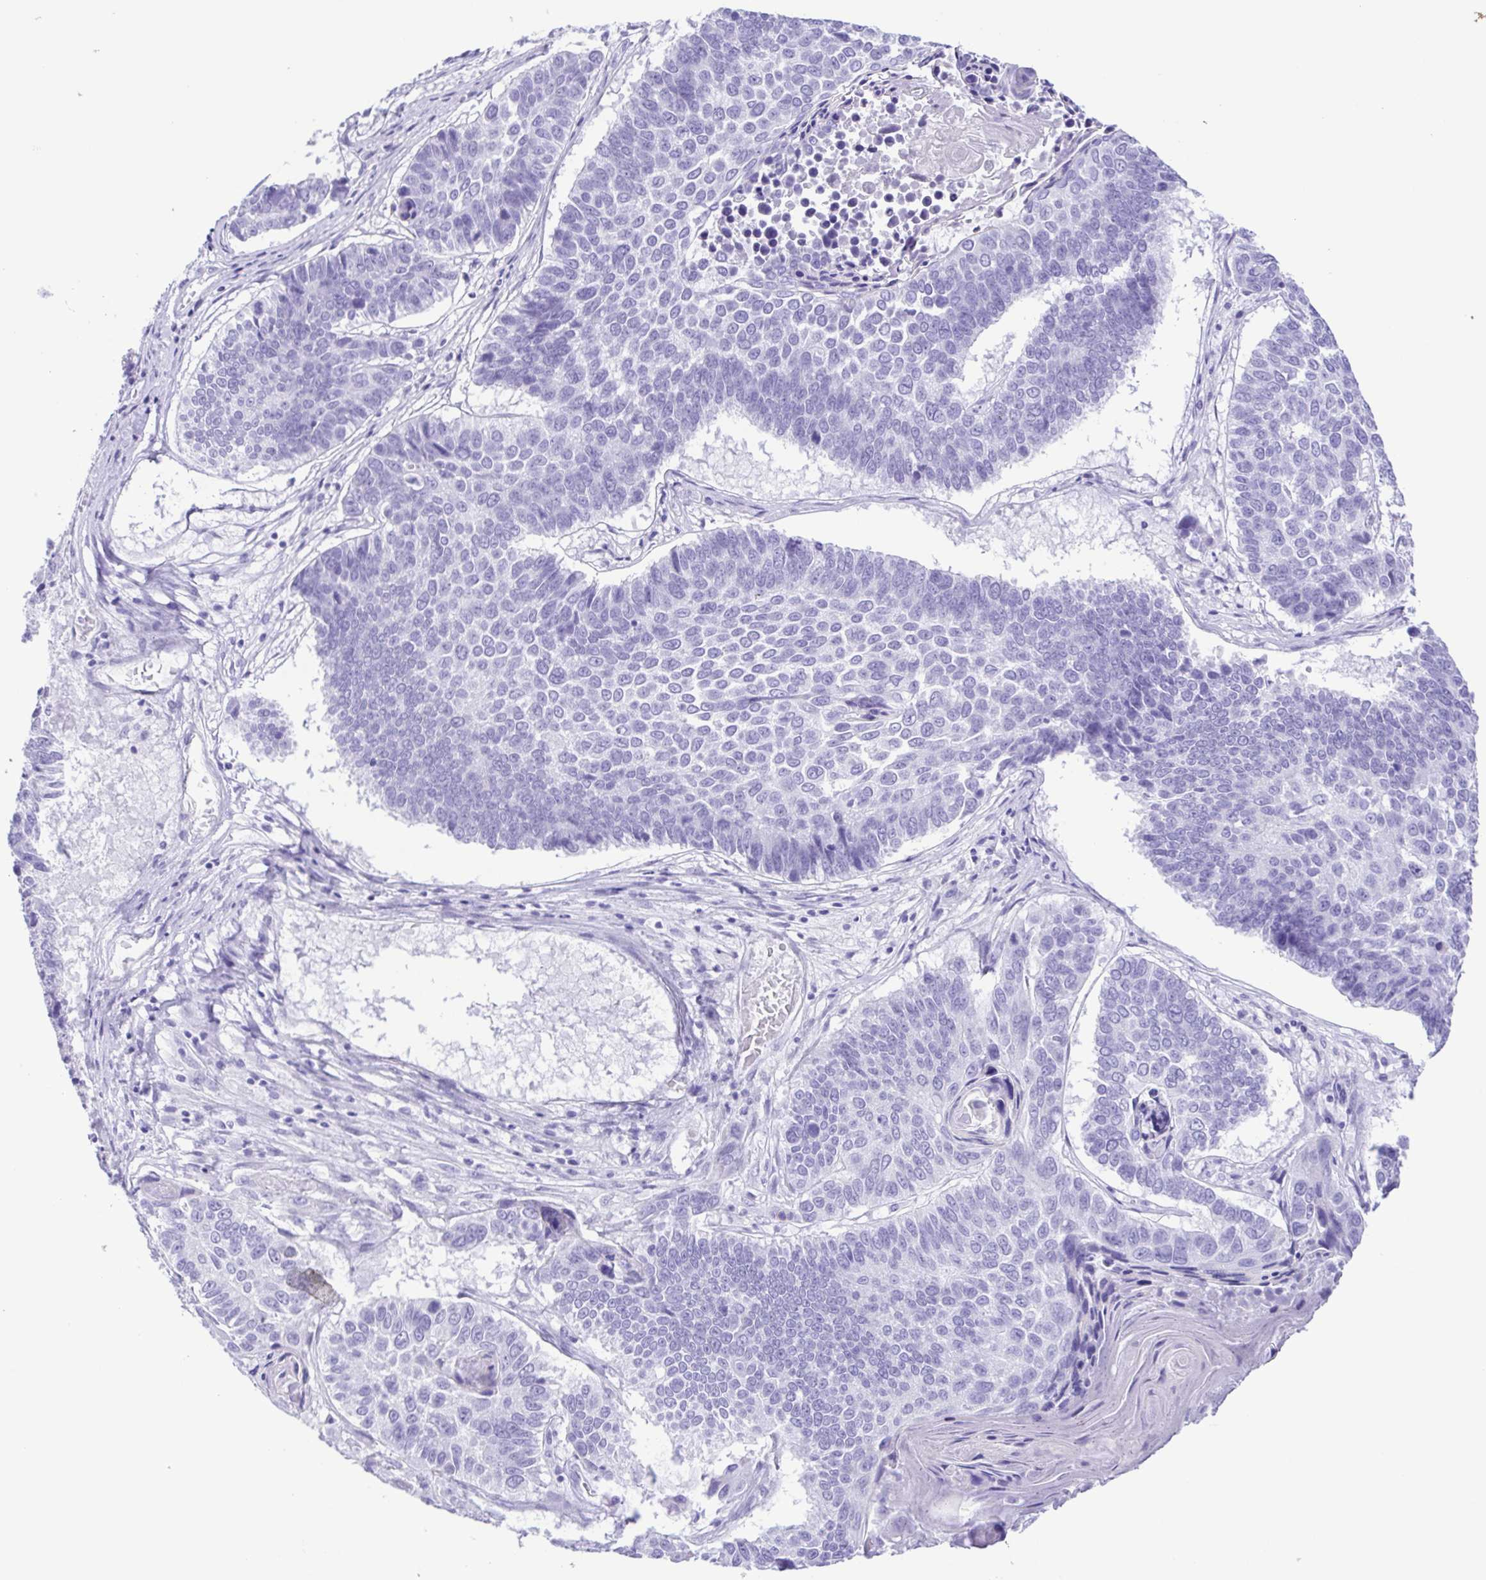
{"staining": {"intensity": "negative", "quantity": "none", "location": "none"}, "tissue": "lung cancer", "cell_type": "Tumor cells", "image_type": "cancer", "snomed": [{"axis": "morphology", "description": "Squamous cell carcinoma, NOS"}, {"axis": "topography", "description": "Lung"}], "caption": "There is no significant expression in tumor cells of squamous cell carcinoma (lung).", "gene": "CASP14", "patient": {"sex": "male", "age": 73}}